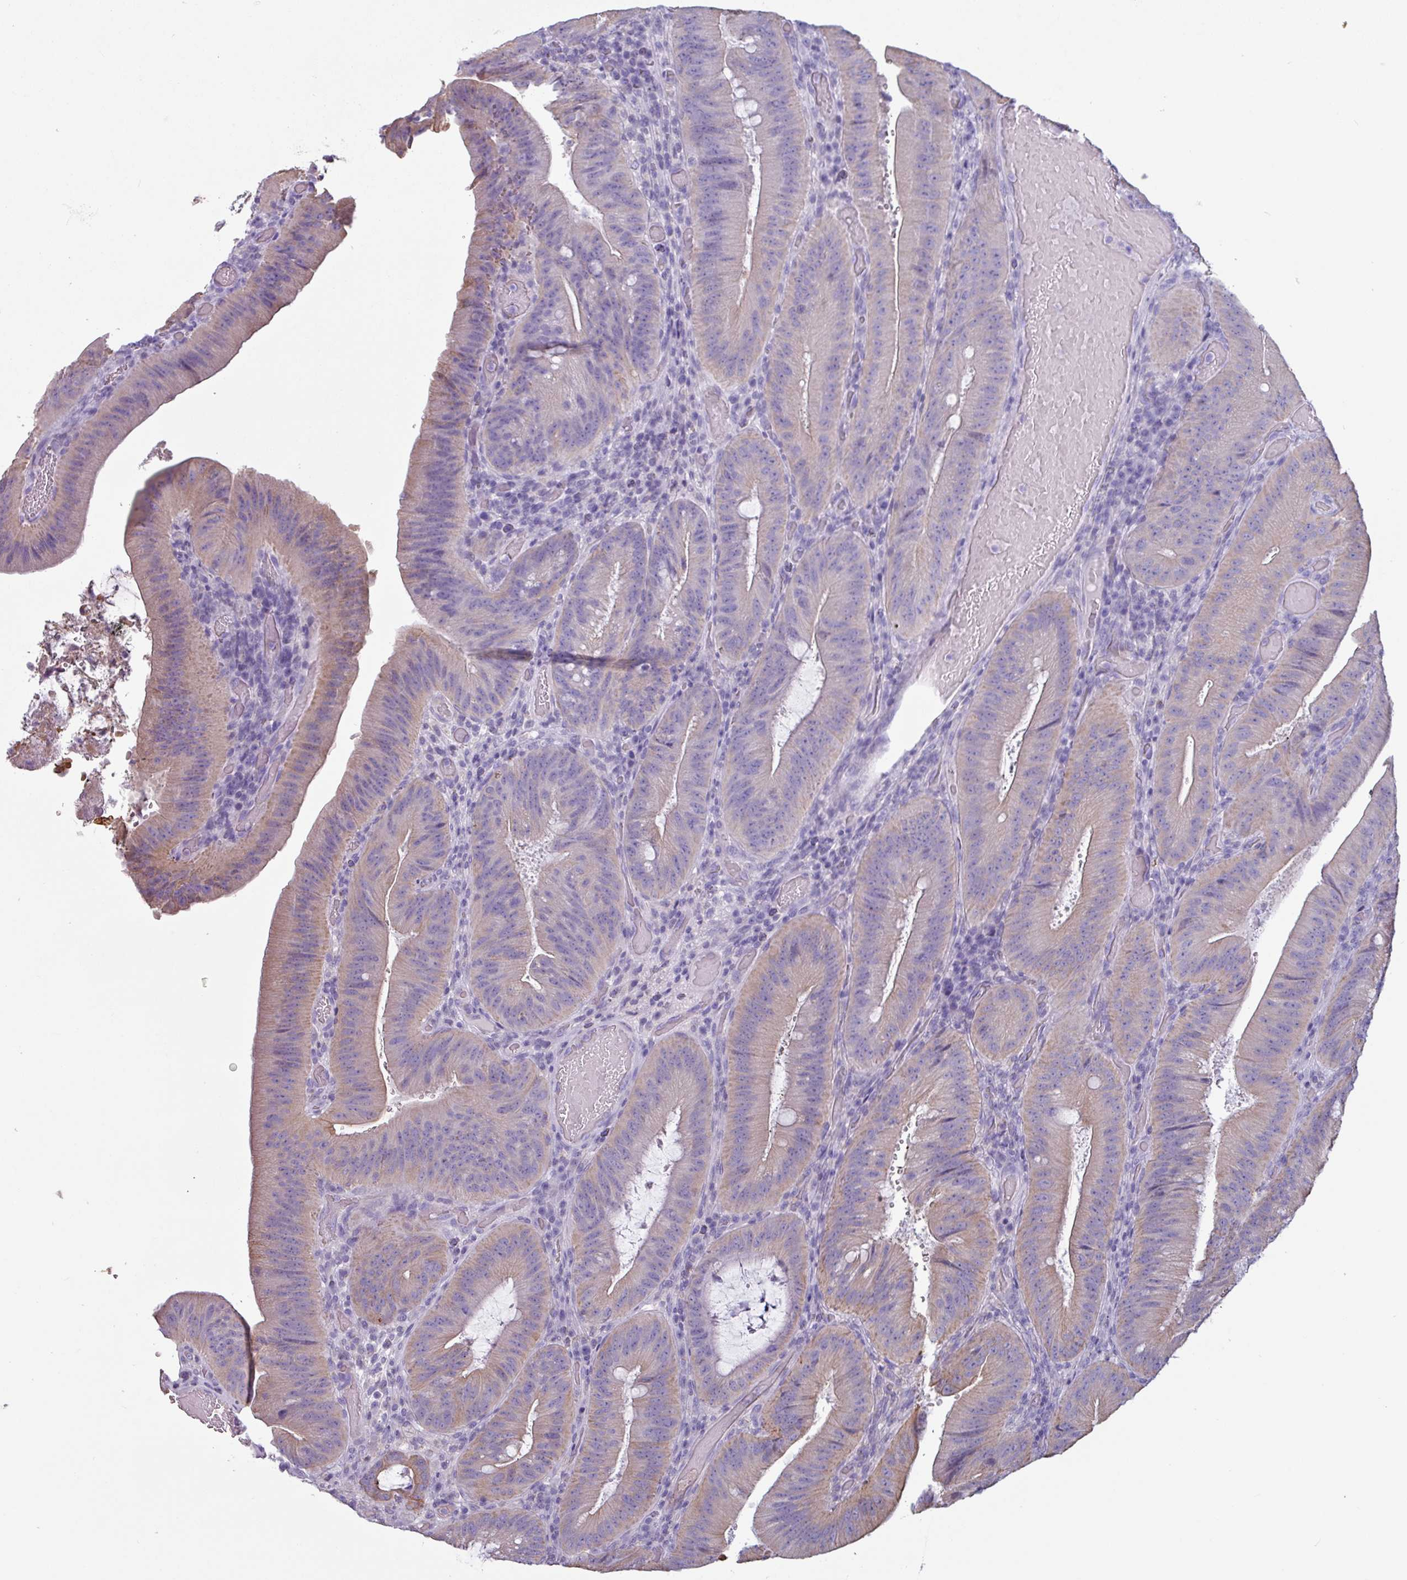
{"staining": {"intensity": "weak", "quantity": "<25%", "location": "cytoplasmic/membranous"}, "tissue": "colorectal cancer", "cell_type": "Tumor cells", "image_type": "cancer", "snomed": [{"axis": "morphology", "description": "Adenocarcinoma, NOS"}, {"axis": "topography", "description": "Colon"}], "caption": "Immunohistochemistry micrograph of neoplastic tissue: colorectal cancer stained with DAB shows no significant protein staining in tumor cells.", "gene": "CAMK1", "patient": {"sex": "female", "age": 43}}